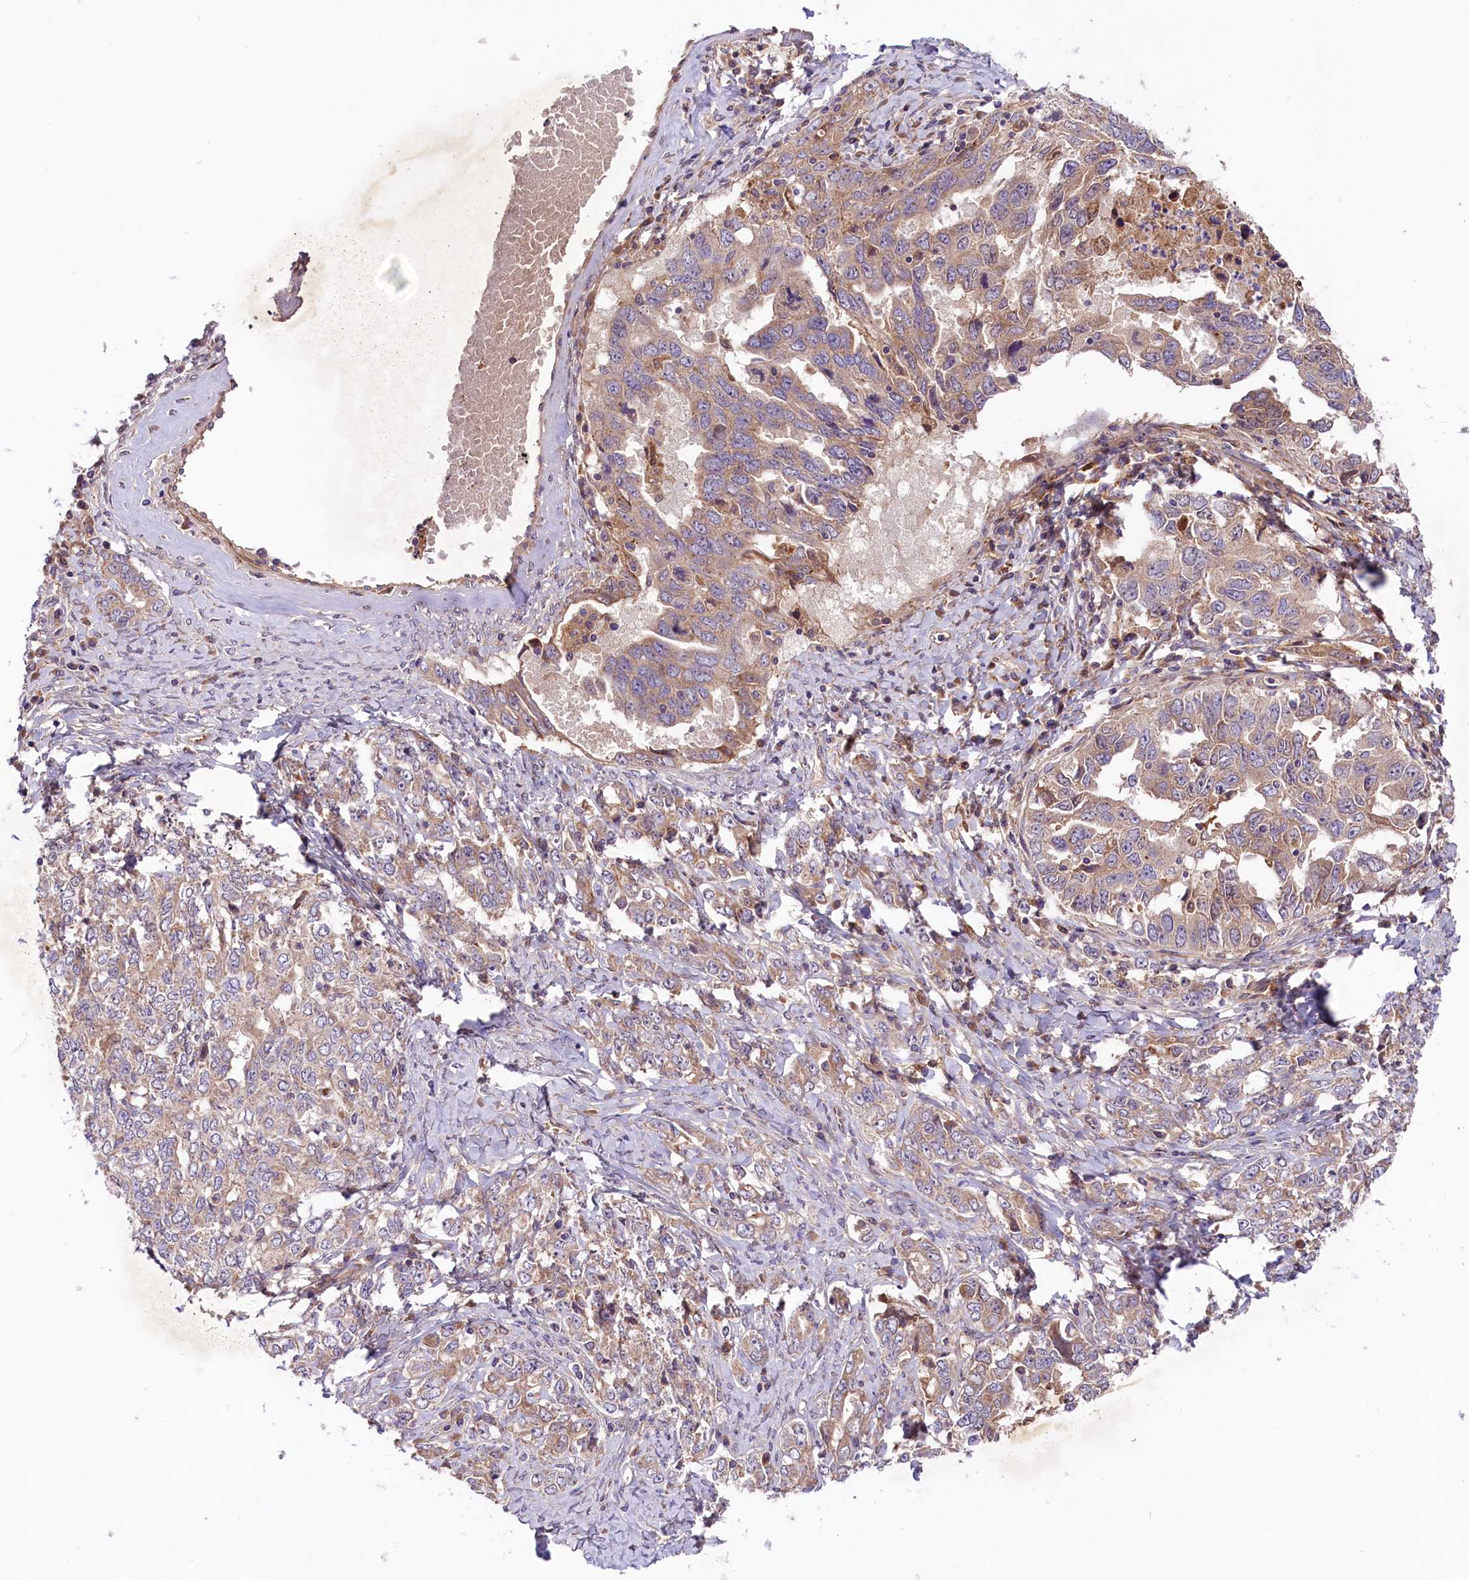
{"staining": {"intensity": "weak", "quantity": "25%-75%", "location": "cytoplasmic/membranous"}, "tissue": "ovarian cancer", "cell_type": "Tumor cells", "image_type": "cancer", "snomed": [{"axis": "morphology", "description": "Carcinoma, endometroid"}, {"axis": "topography", "description": "Ovary"}], "caption": "Immunohistochemical staining of human ovarian endometroid carcinoma reveals low levels of weak cytoplasmic/membranous protein positivity in approximately 25%-75% of tumor cells.", "gene": "COG8", "patient": {"sex": "female", "age": 62}}